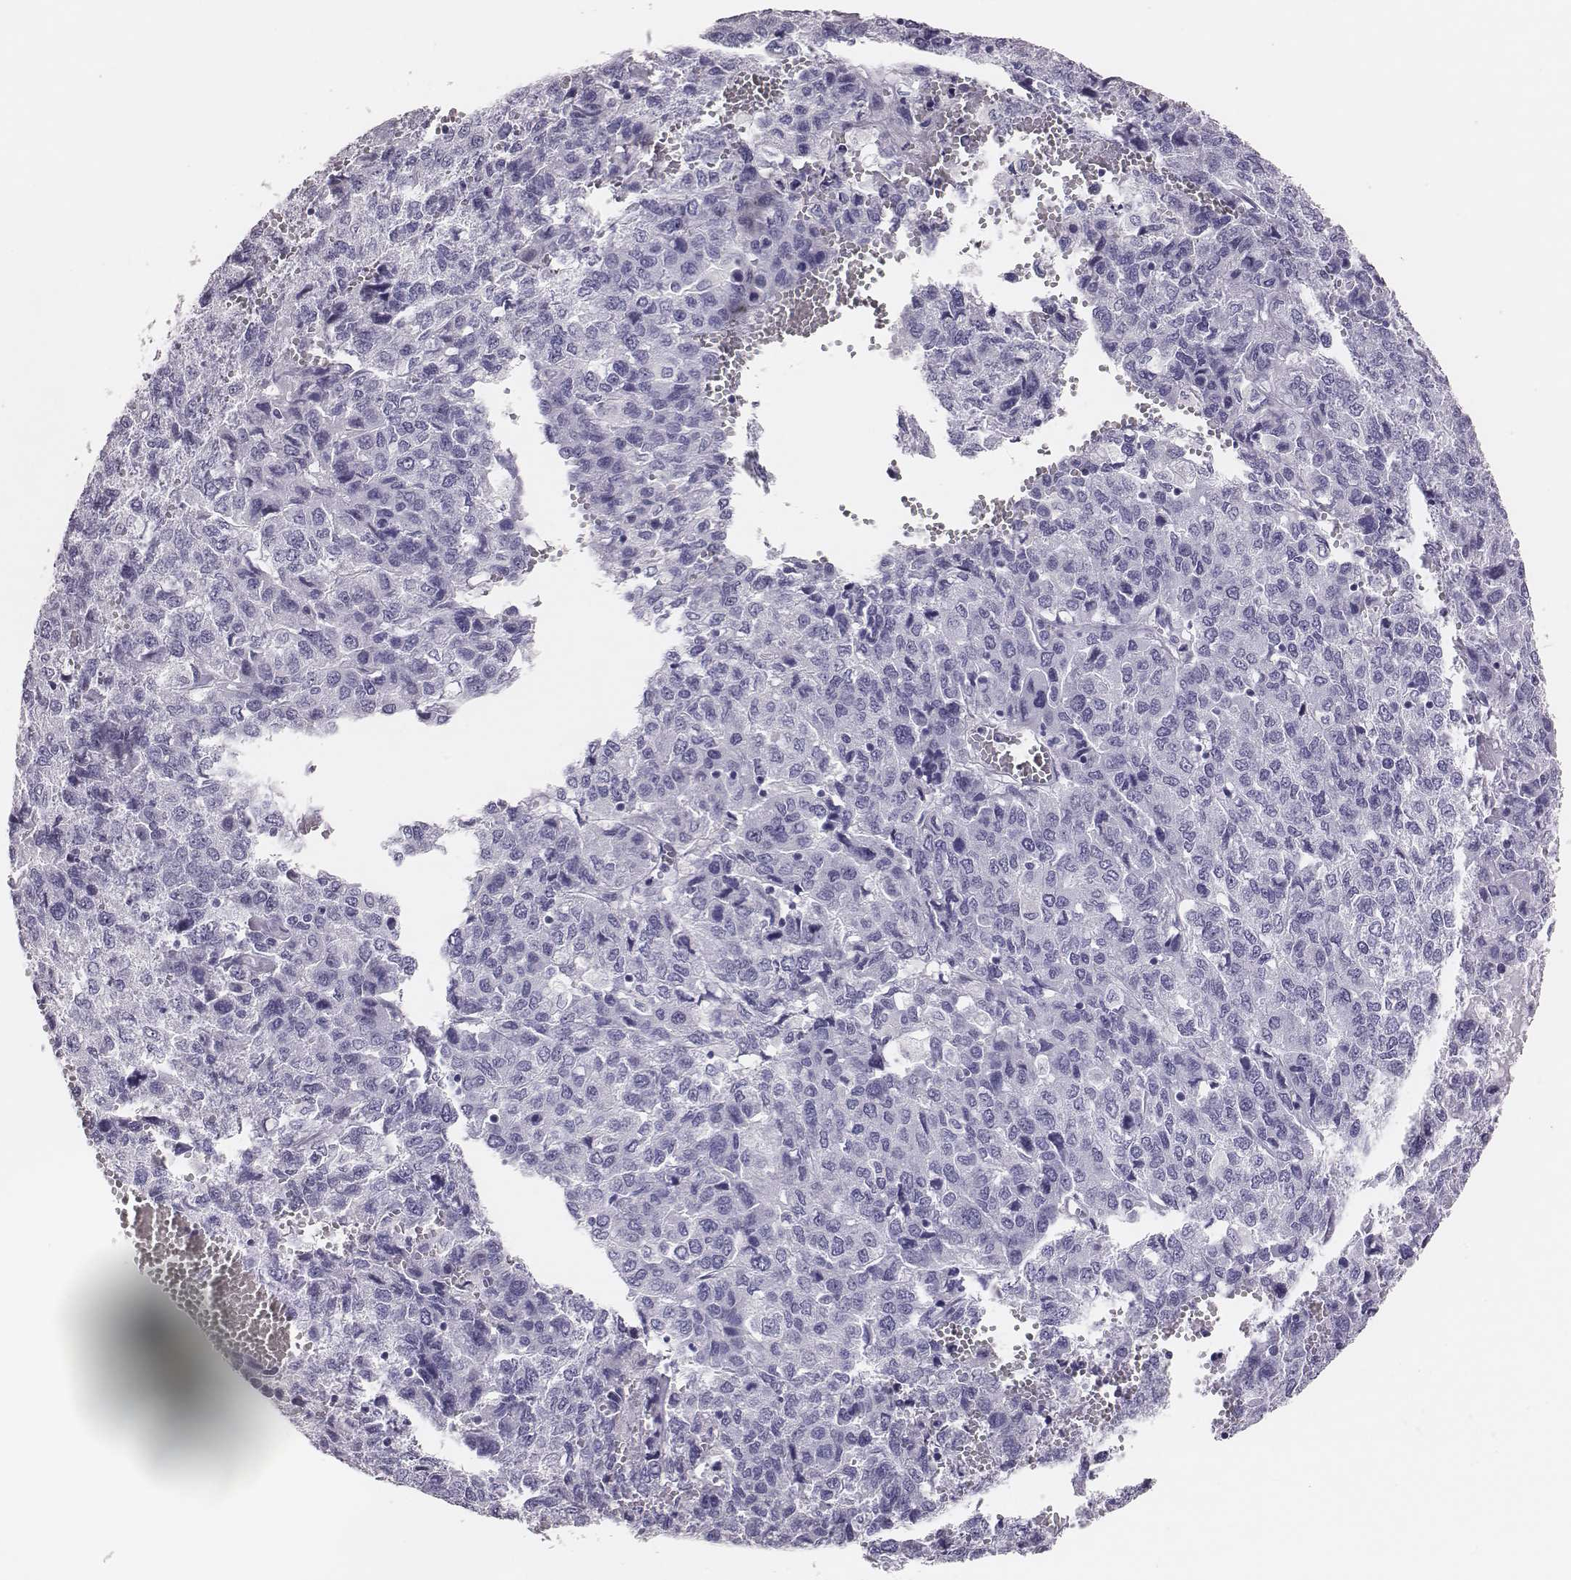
{"staining": {"intensity": "negative", "quantity": "none", "location": "none"}, "tissue": "liver cancer", "cell_type": "Tumor cells", "image_type": "cancer", "snomed": [{"axis": "morphology", "description": "Carcinoma, Hepatocellular, NOS"}, {"axis": "topography", "description": "Liver"}], "caption": "Immunohistochemistry of liver cancer reveals no expression in tumor cells.", "gene": "H1-6", "patient": {"sex": "male", "age": 69}}